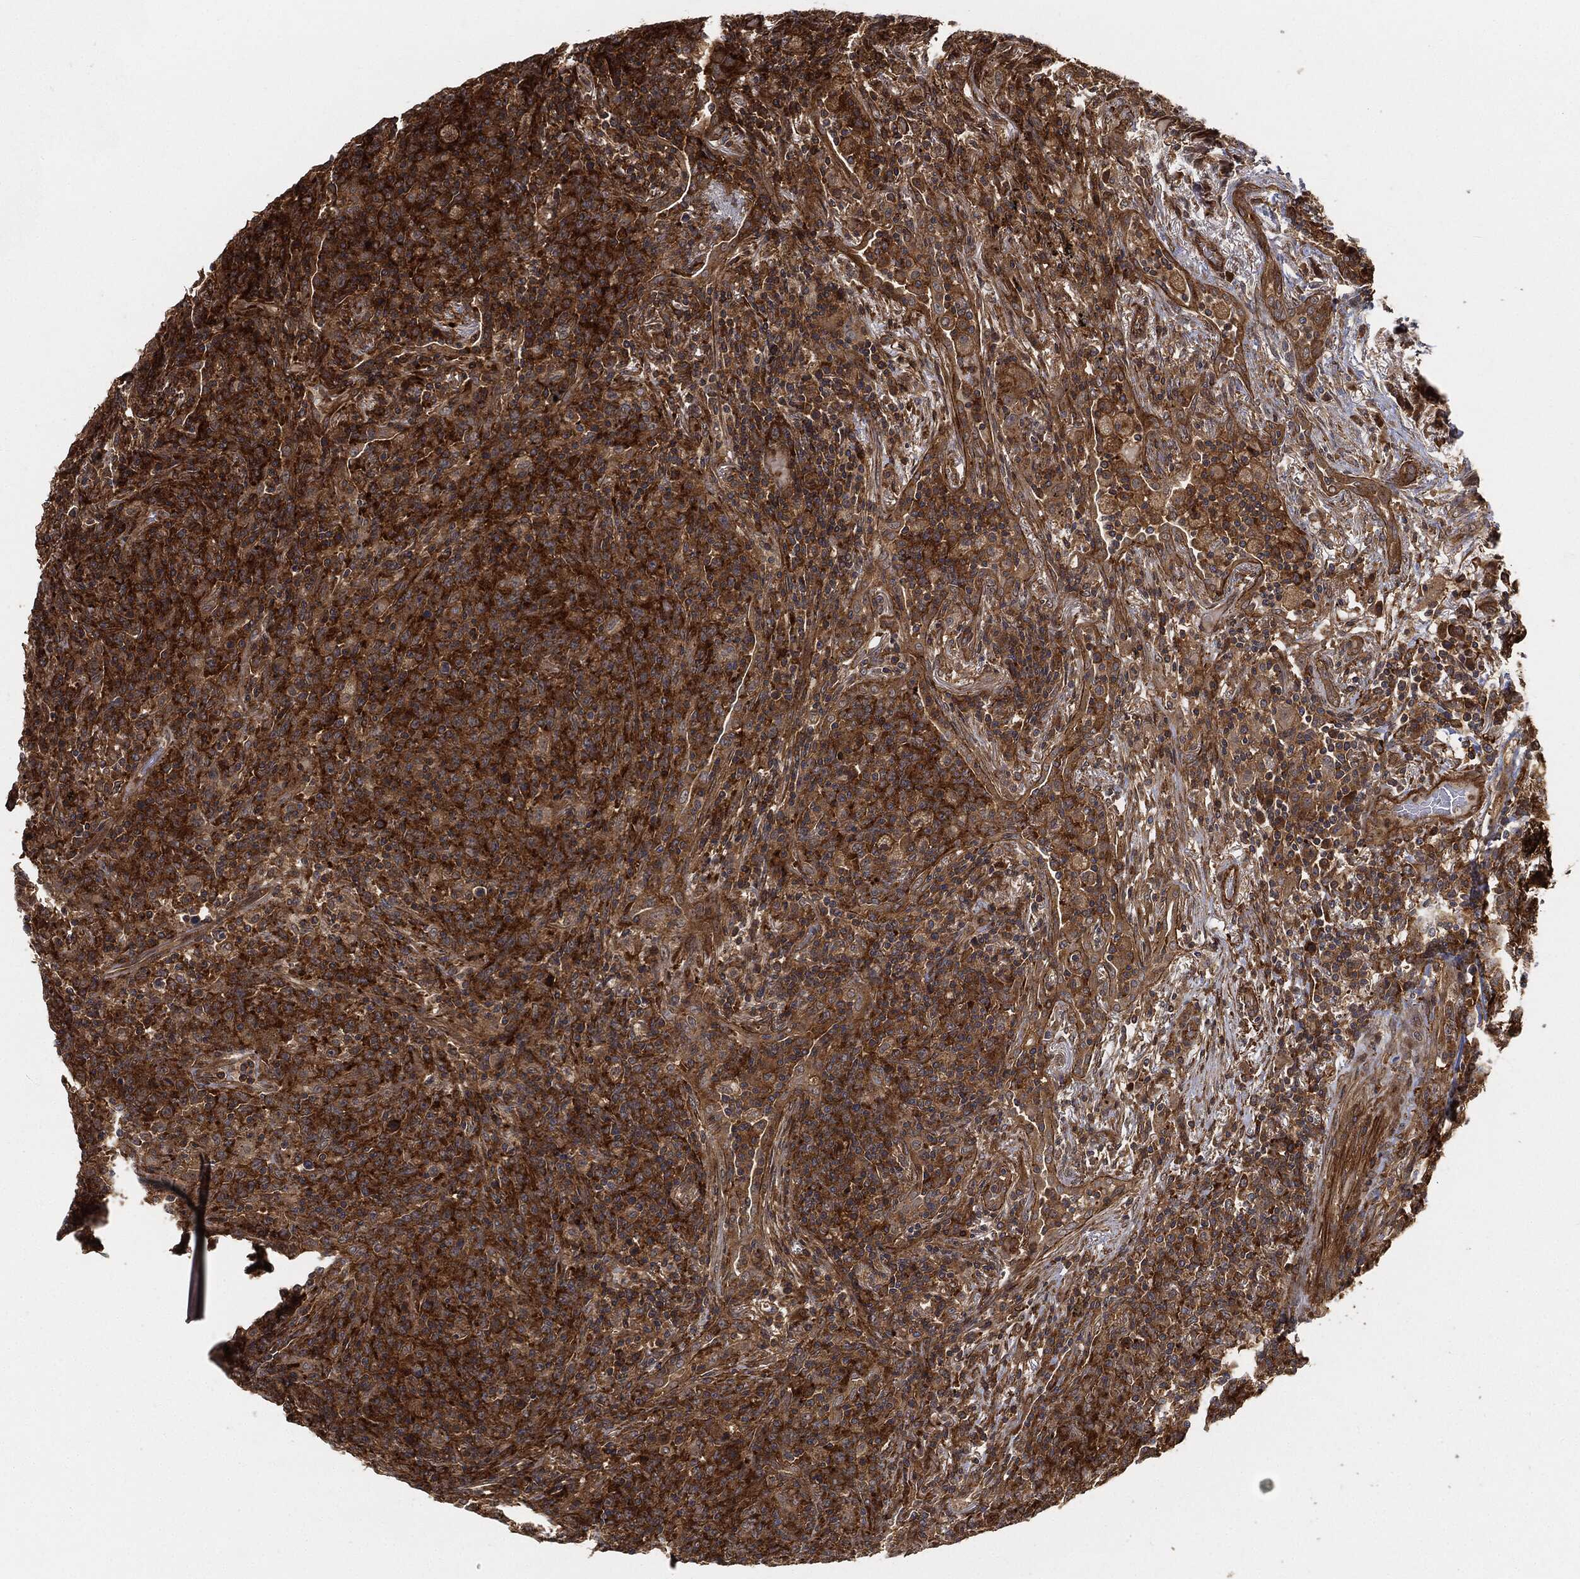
{"staining": {"intensity": "strong", "quantity": "25%-75%", "location": "cytoplasmic/membranous"}, "tissue": "lymphoma", "cell_type": "Tumor cells", "image_type": "cancer", "snomed": [{"axis": "morphology", "description": "Malignant lymphoma, non-Hodgkin's type, High grade"}, {"axis": "topography", "description": "Lung"}], "caption": "A high amount of strong cytoplasmic/membranous staining is identified in about 25%-75% of tumor cells in lymphoma tissue.", "gene": "TPT1", "patient": {"sex": "male", "age": 79}}